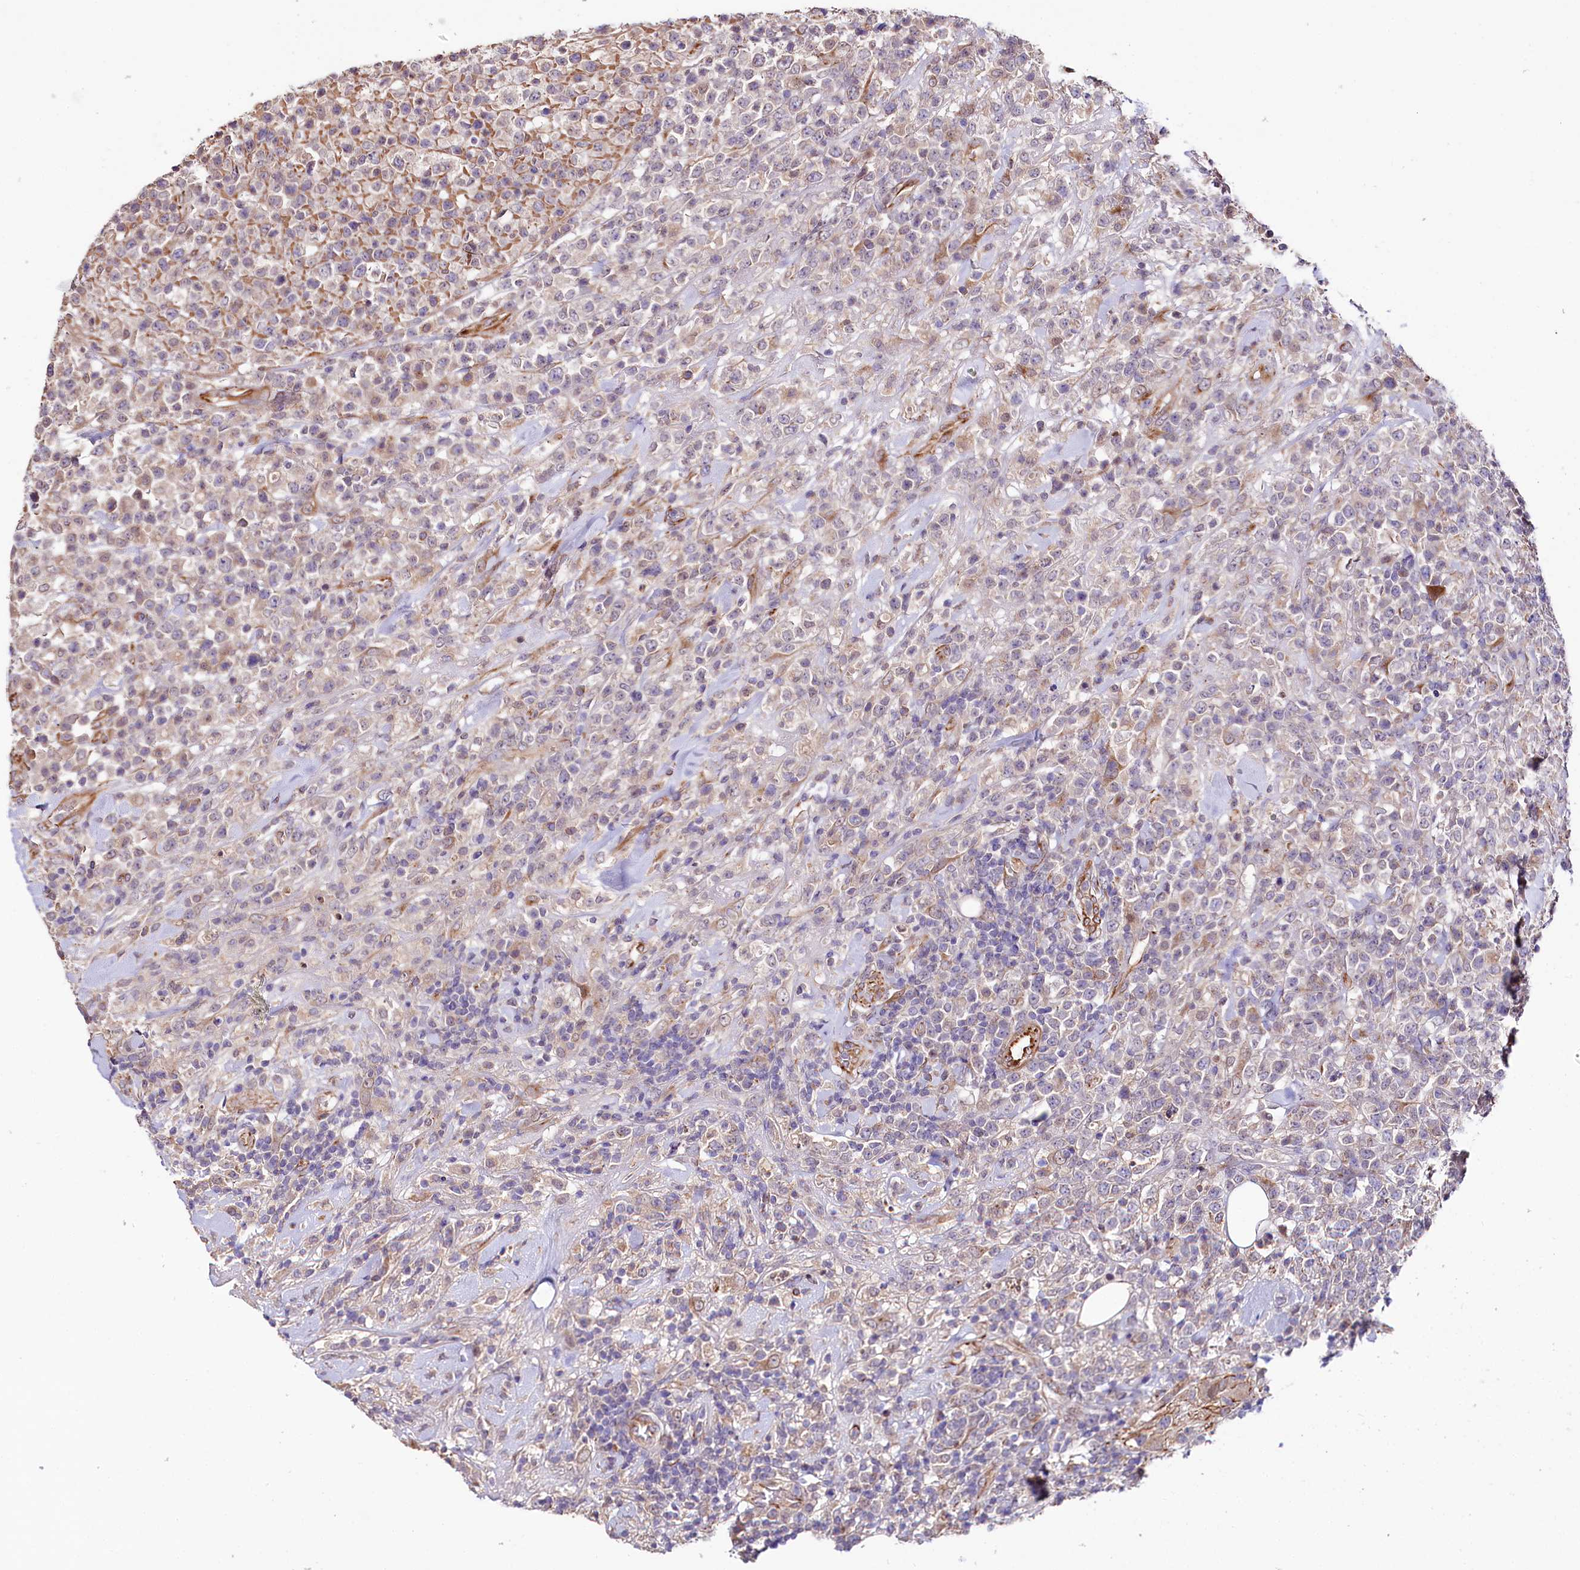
{"staining": {"intensity": "negative", "quantity": "none", "location": "none"}, "tissue": "lymphoma", "cell_type": "Tumor cells", "image_type": "cancer", "snomed": [{"axis": "morphology", "description": "Malignant lymphoma, non-Hodgkin's type, High grade"}, {"axis": "topography", "description": "Colon"}], "caption": "A photomicrograph of lymphoma stained for a protein displays no brown staining in tumor cells. The staining was performed using DAB (3,3'-diaminobenzidine) to visualize the protein expression in brown, while the nuclei were stained in blue with hematoxylin (Magnification: 20x).", "gene": "TTC12", "patient": {"sex": "female", "age": 53}}